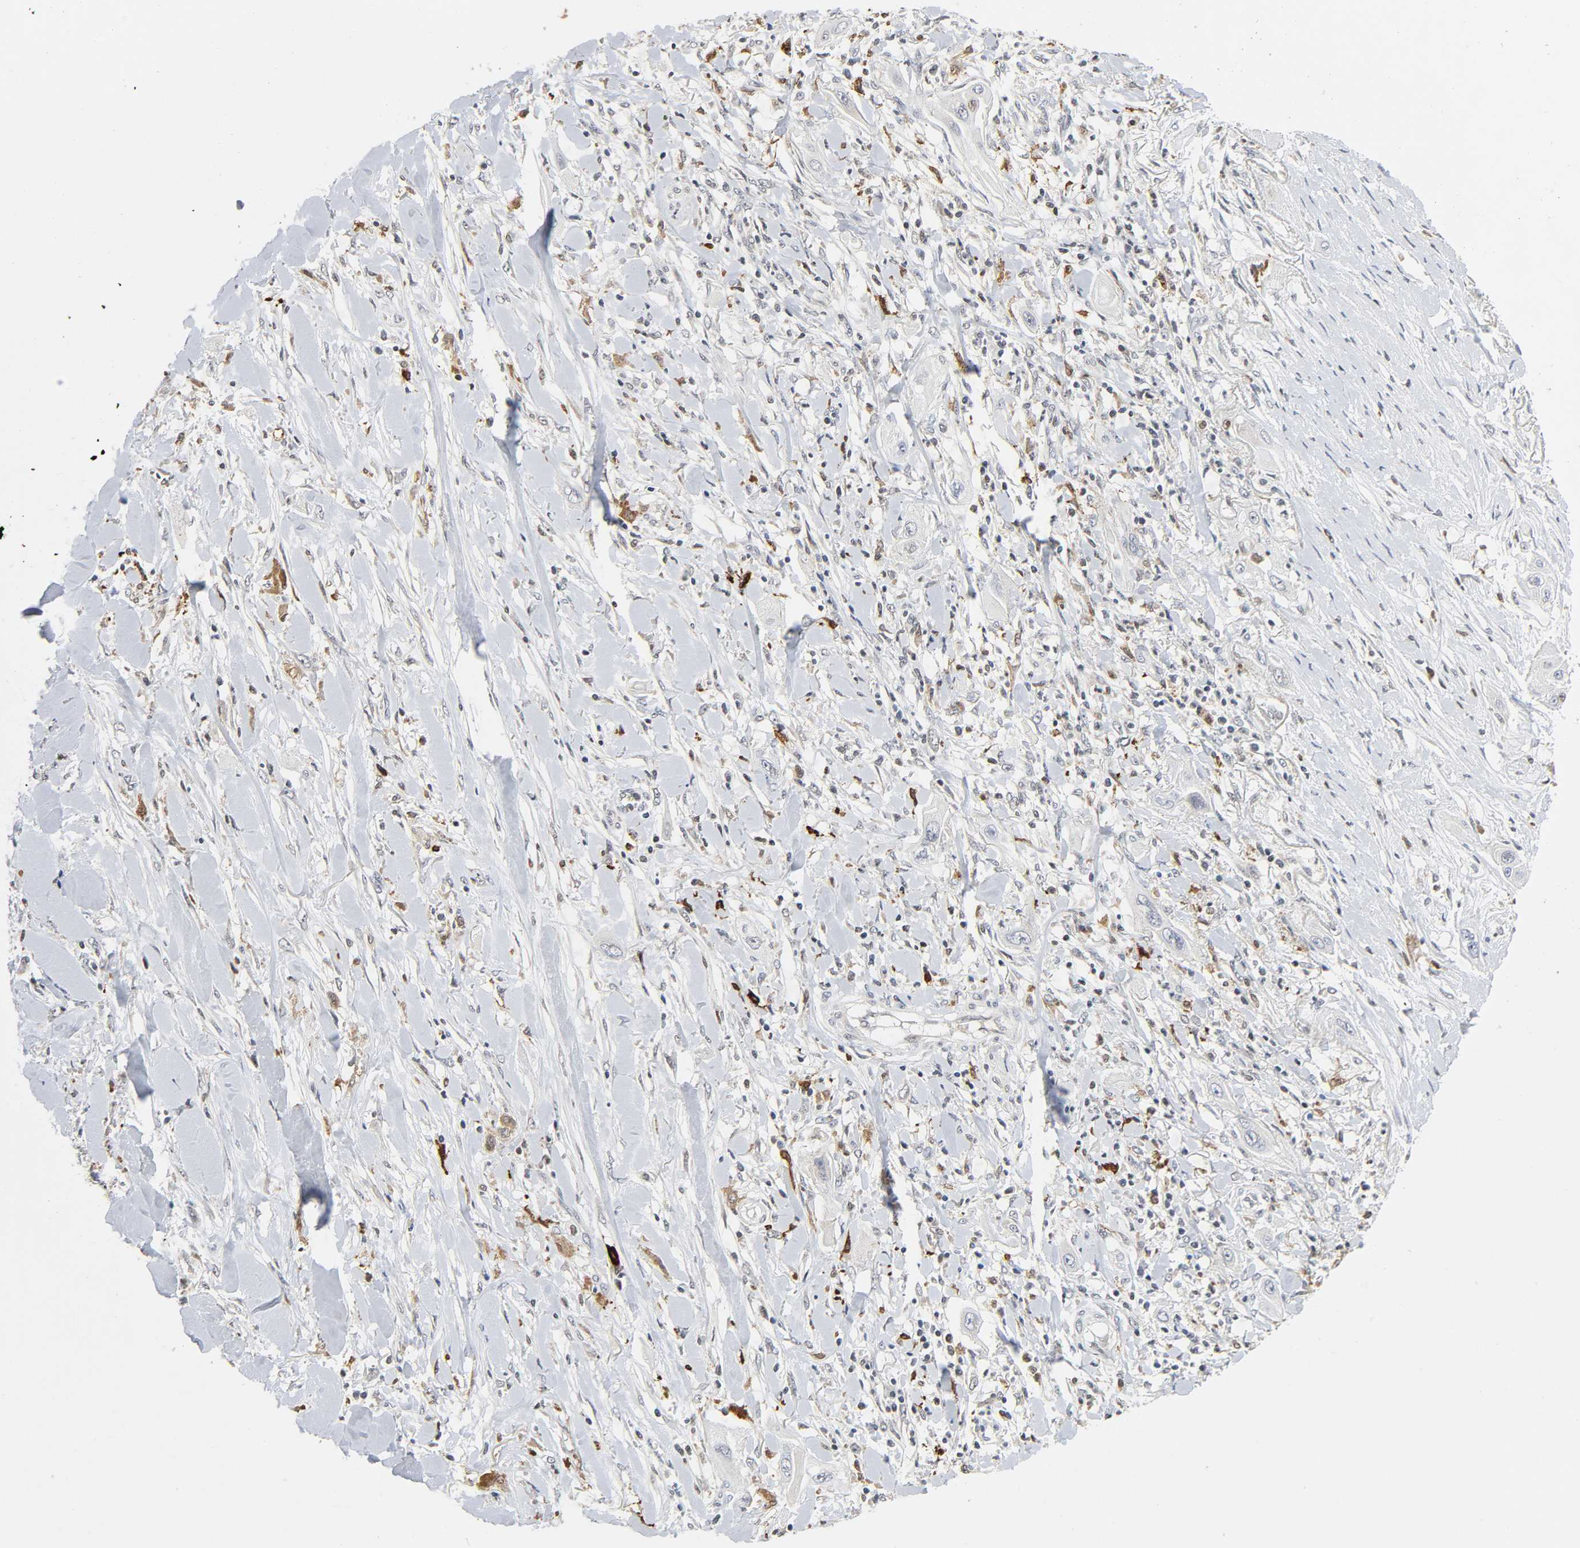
{"staining": {"intensity": "negative", "quantity": "none", "location": "none"}, "tissue": "lung cancer", "cell_type": "Tumor cells", "image_type": "cancer", "snomed": [{"axis": "morphology", "description": "Squamous cell carcinoma, NOS"}, {"axis": "topography", "description": "Lung"}], "caption": "DAB (3,3'-diaminobenzidine) immunohistochemical staining of human lung cancer exhibits no significant positivity in tumor cells.", "gene": "KAT2B", "patient": {"sex": "female", "age": 47}}